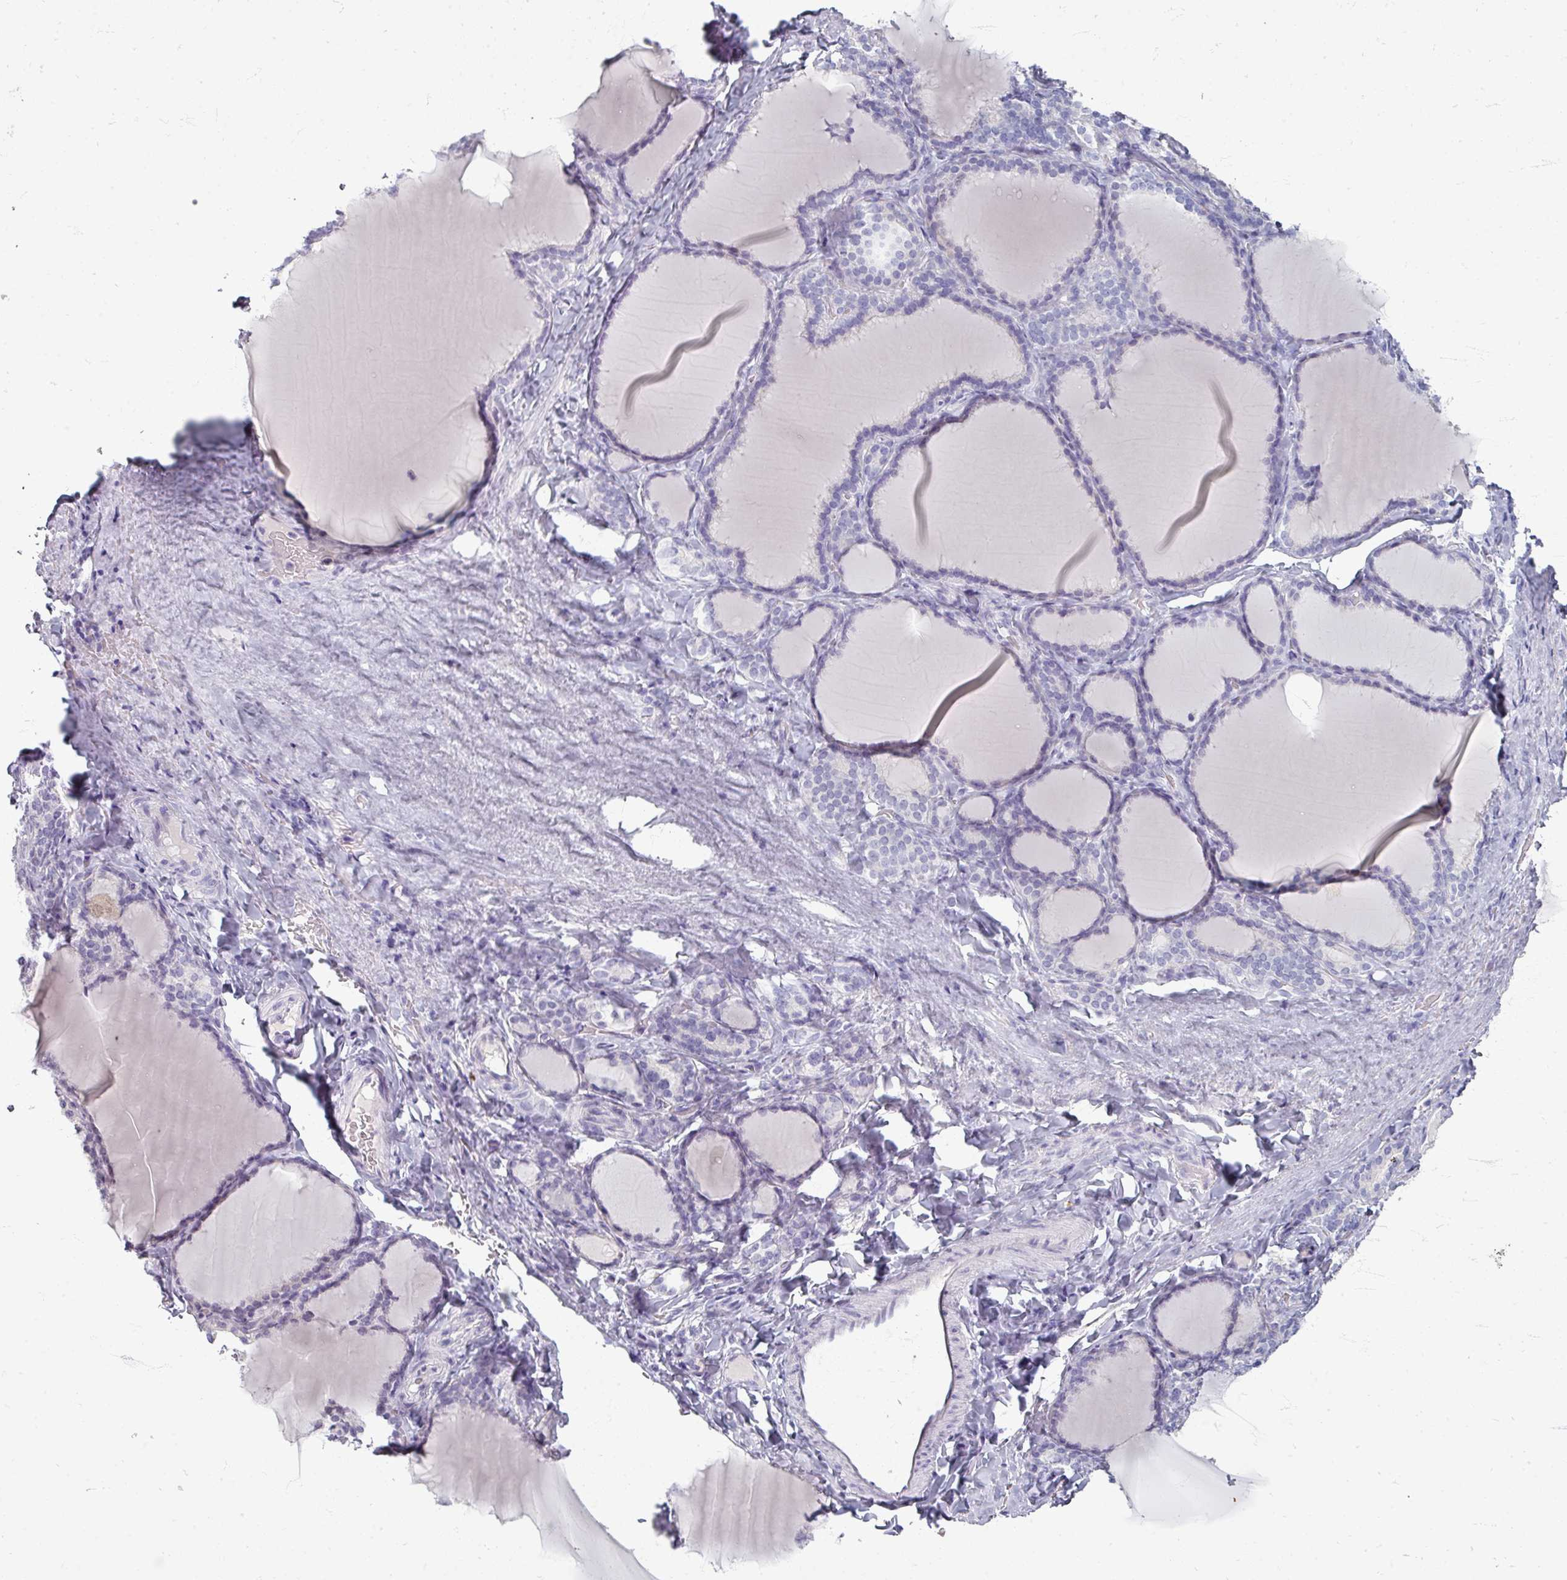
{"staining": {"intensity": "negative", "quantity": "none", "location": "none"}, "tissue": "thyroid gland", "cell_type": "Glandular cells", "image_type": "normal", "snomed": [{"axis": "morphology", "description": "Normal tissue, NOS"}, {"axis": "topography", "description": "Thyroid gland"}], "caption": "Immunohistochemistry (IHC) of unremarkable human thyroid gland displays no expression in glandular cells.", "gene": "ZNF878", "patient": {"sex": "female", "age": 31}}